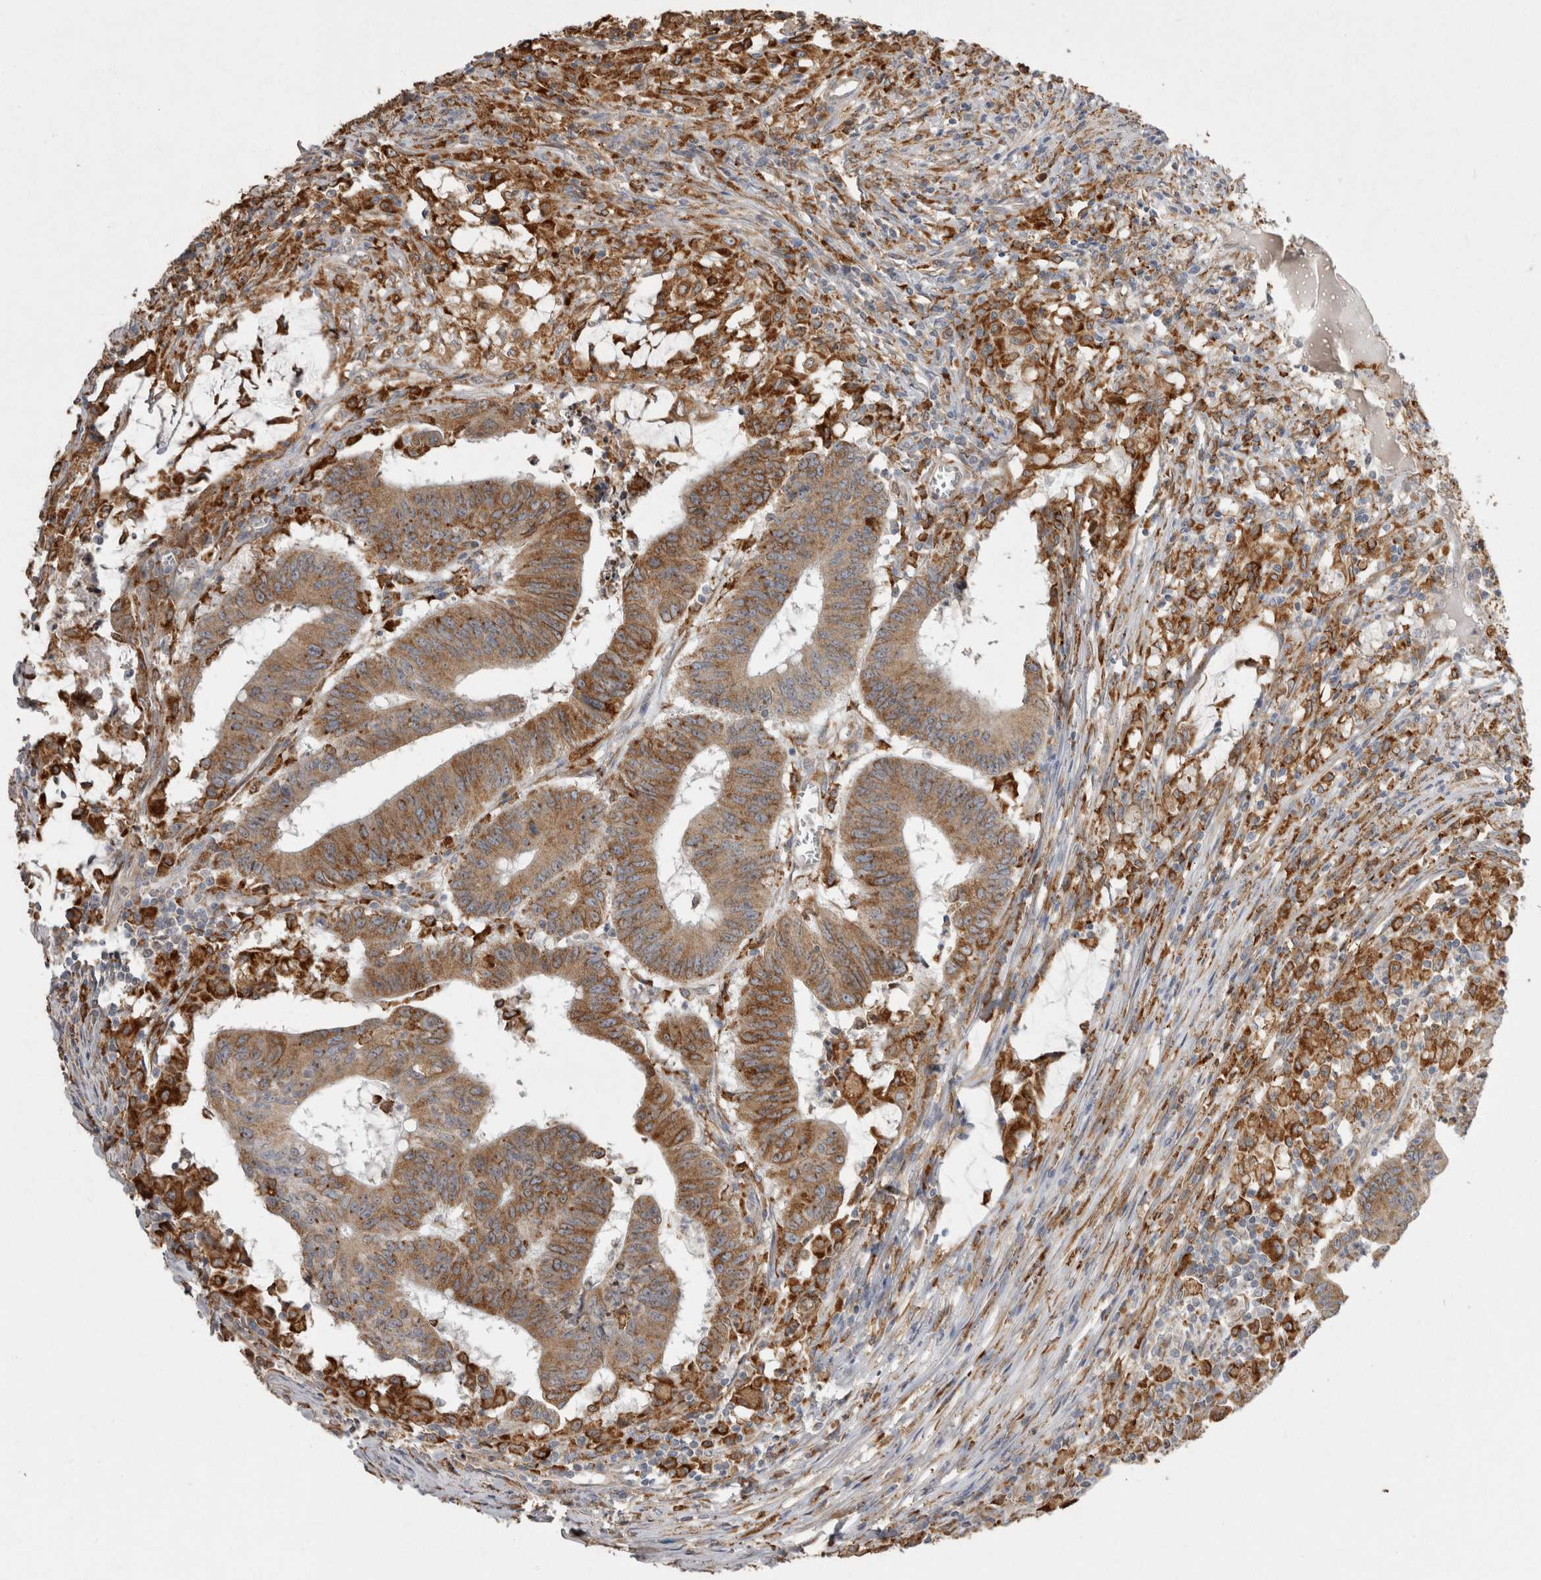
{"staining": {"intensity": "moderate", "quantity": ">75%", "location": "cytoplasmic/membranous"}, "tissue": "colorectal cancer", "cell_type": "Tumor cells", "image_type": "cancer", "snomed": [{"axis": "morphology", "description": "Adenocarcinoma, NOS"}, {"axis": "topography", "description": "Colon"}], "caption": "Approximately >75% of tumor cells in human adenocarcinoma (colorectal) show moderate cytoplasmic/membranous protein positivity as visualized by brown immunohistochemical staining.", "gene": "LRPAP1", "patient": {"sex": "male", "age": 45}}